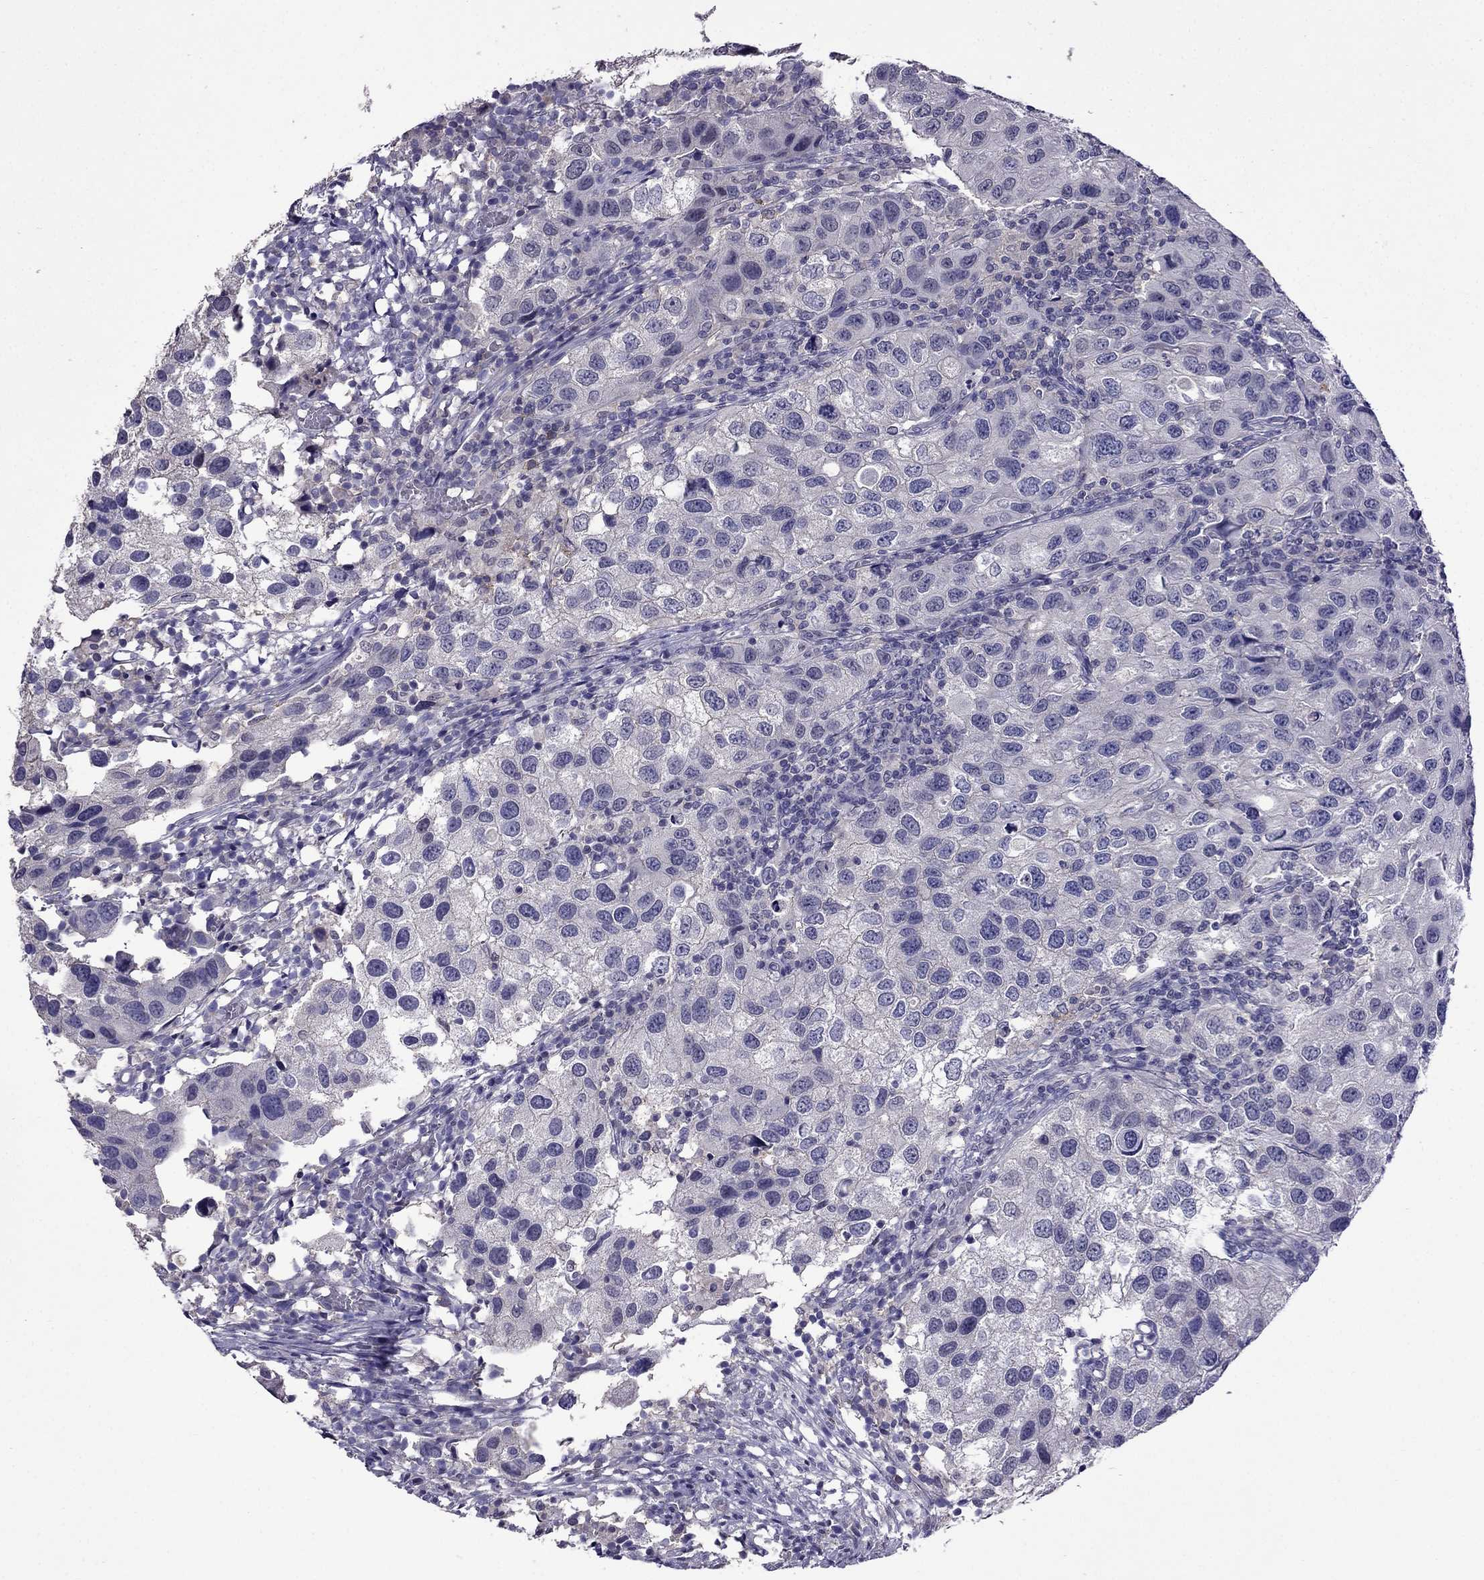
{"staining": {"intensity": "negative", "quantity": "none", "location": "none"}, "tissue": "urothelial cancer", "cell_type": "Tumor cells", "image_type": "cancer", "snomed": [{"axis": "morphology", "description": "Urothelial carcinoma, High grade"}, {"axis": "topography", "description": "Urinary bladder"}], "caption": "A histopathology image of human urothelial cancer is negative for staining in tumor cells.", "gene": "AQP9", "patient": {"sex": "male", "age": 79}}